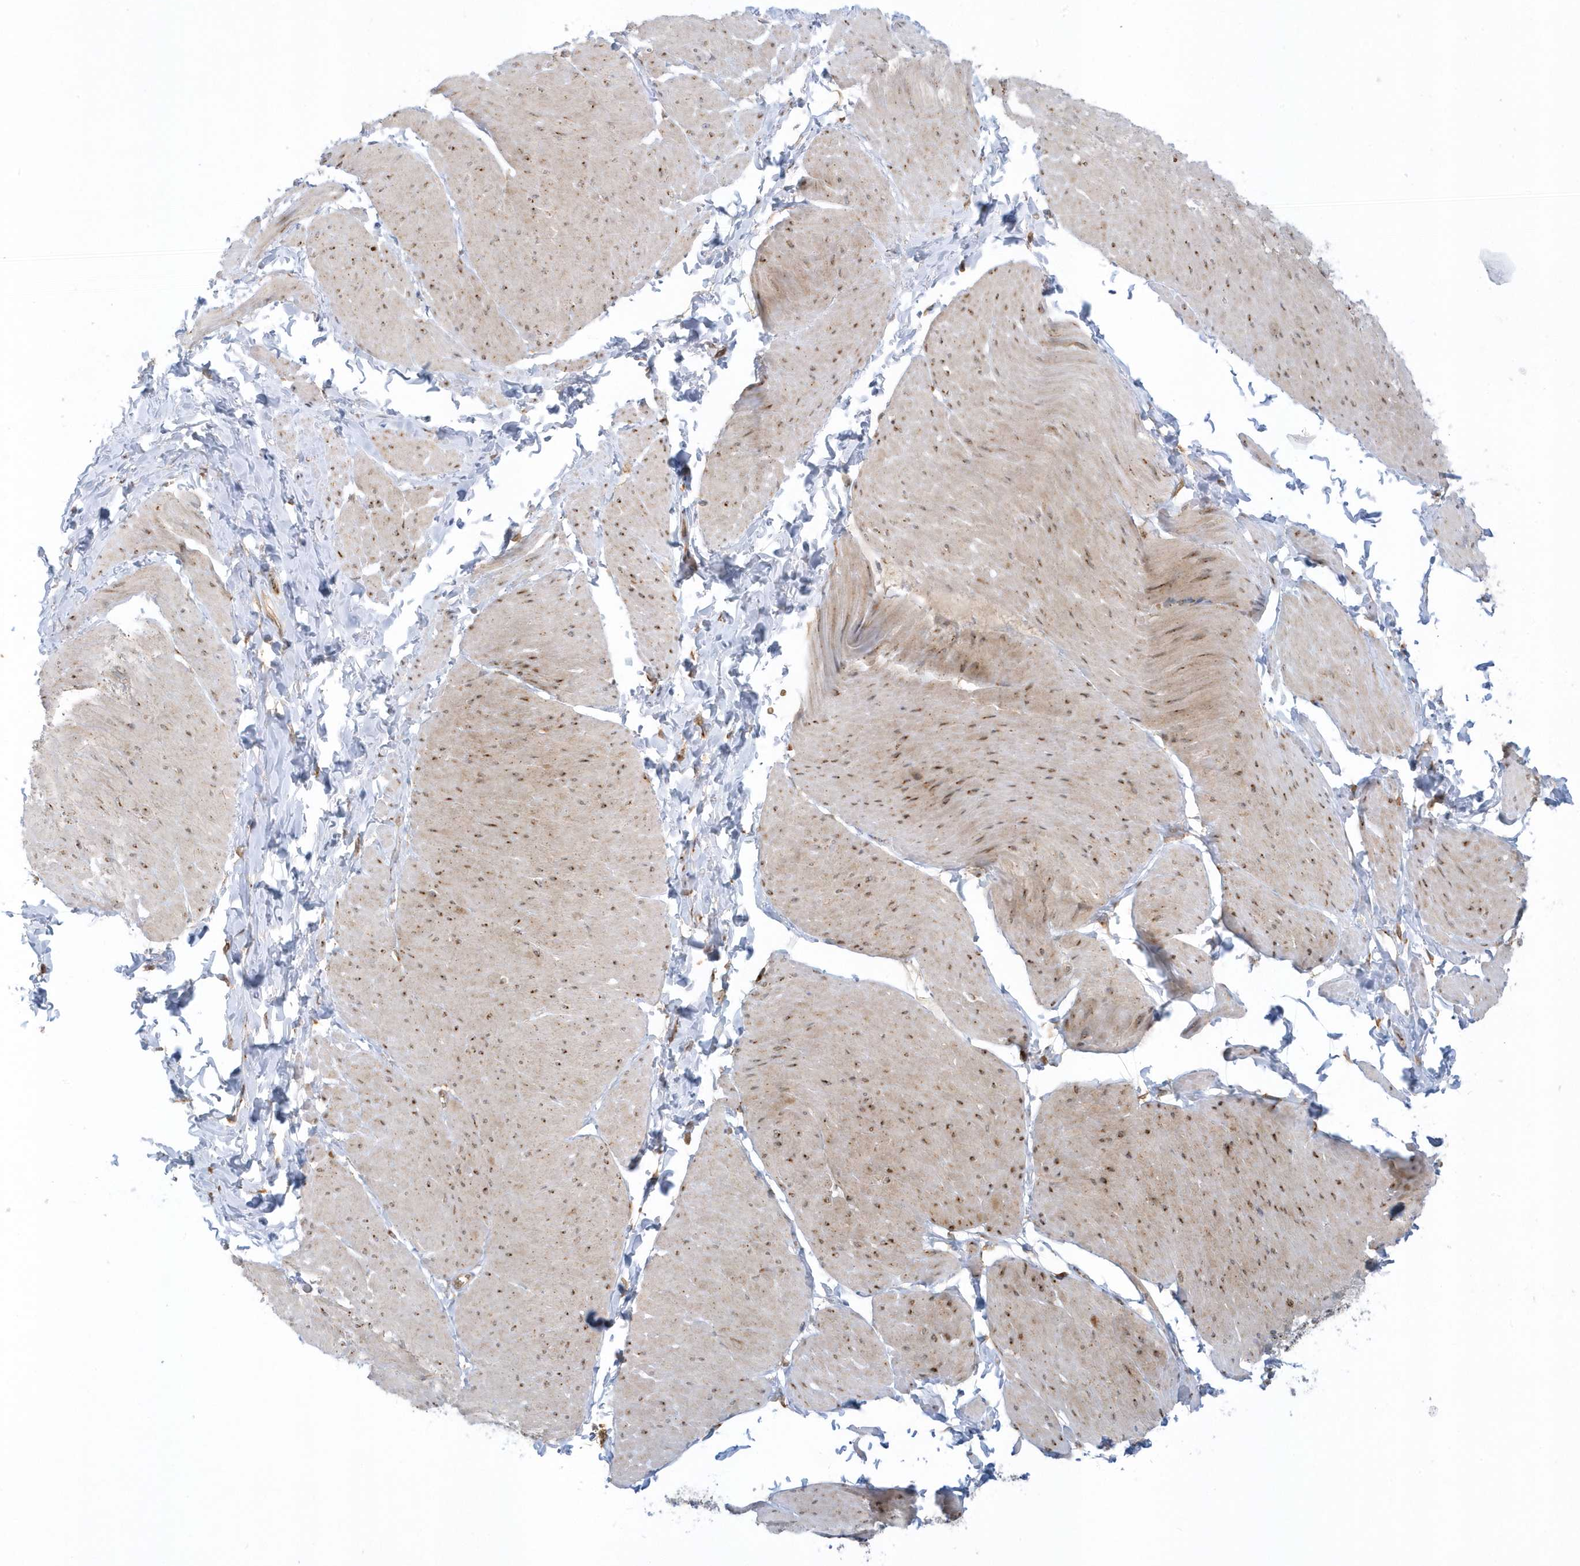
{"staining": {"intensity": "moderate", "quantity": ">75%", "location": "cytoplasmic/membranous,nuclear"}, "tissue": "smooth muscle", "cell_type": "Smooth muscle cells", "image_type": "normal", "snomed": [{"axis": "morphology", "description": "Urothelial carcinoma, High grade"}, {"axis": "topography", "description": "Urinary bladder"}], "caption": "Immunohistochemistry image of unremarkable smooth muscle stained for a protein (brown), which reveals medium levels of moderate cytoplasmic/membranous,nuclear staining in approximately >75% of smooth muscle cells.", "gene": "RPP40", "patient": {"sex": "male", "age": 46}}